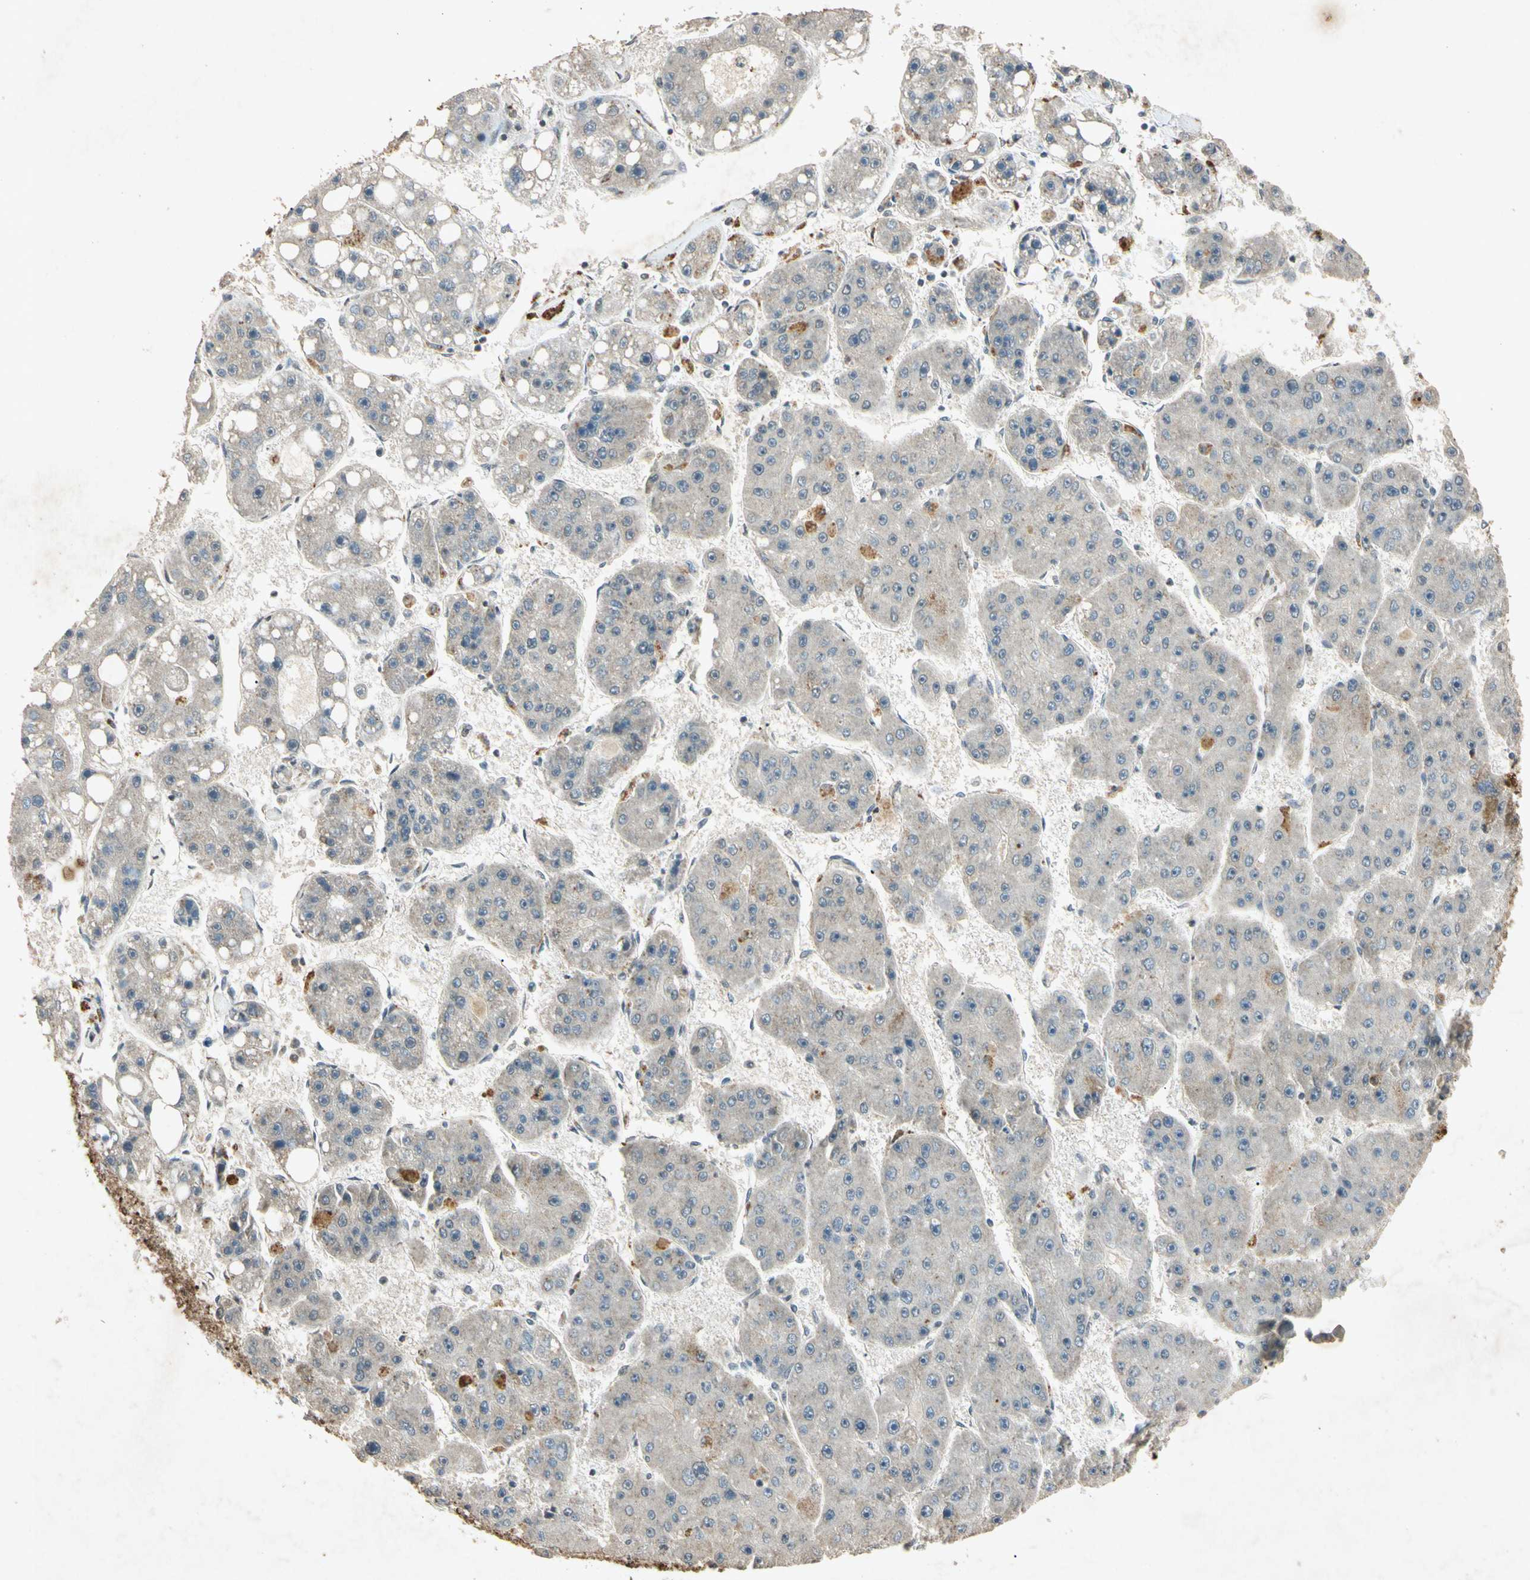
{"staining": {"intensity": "weak", "quantity": ">75%", "location": "cytoplasmic/membranous"}, "tissue": "liver cancer", "cell_type": "Tumor cells", "image_type": "cancer", "snomed": [{"axis": "morphology", "description": "Carcinoma, Hepatocellular, NOS"}, {"axis": "topography", "description": "Liver"}], "caption": "A brown stain highlights weak cytoplasmic/membranous positivity of a protein in liver cancer tumor cells.", "gene": "MSRB1", "patient": {"sex": "female", "age": 61}}